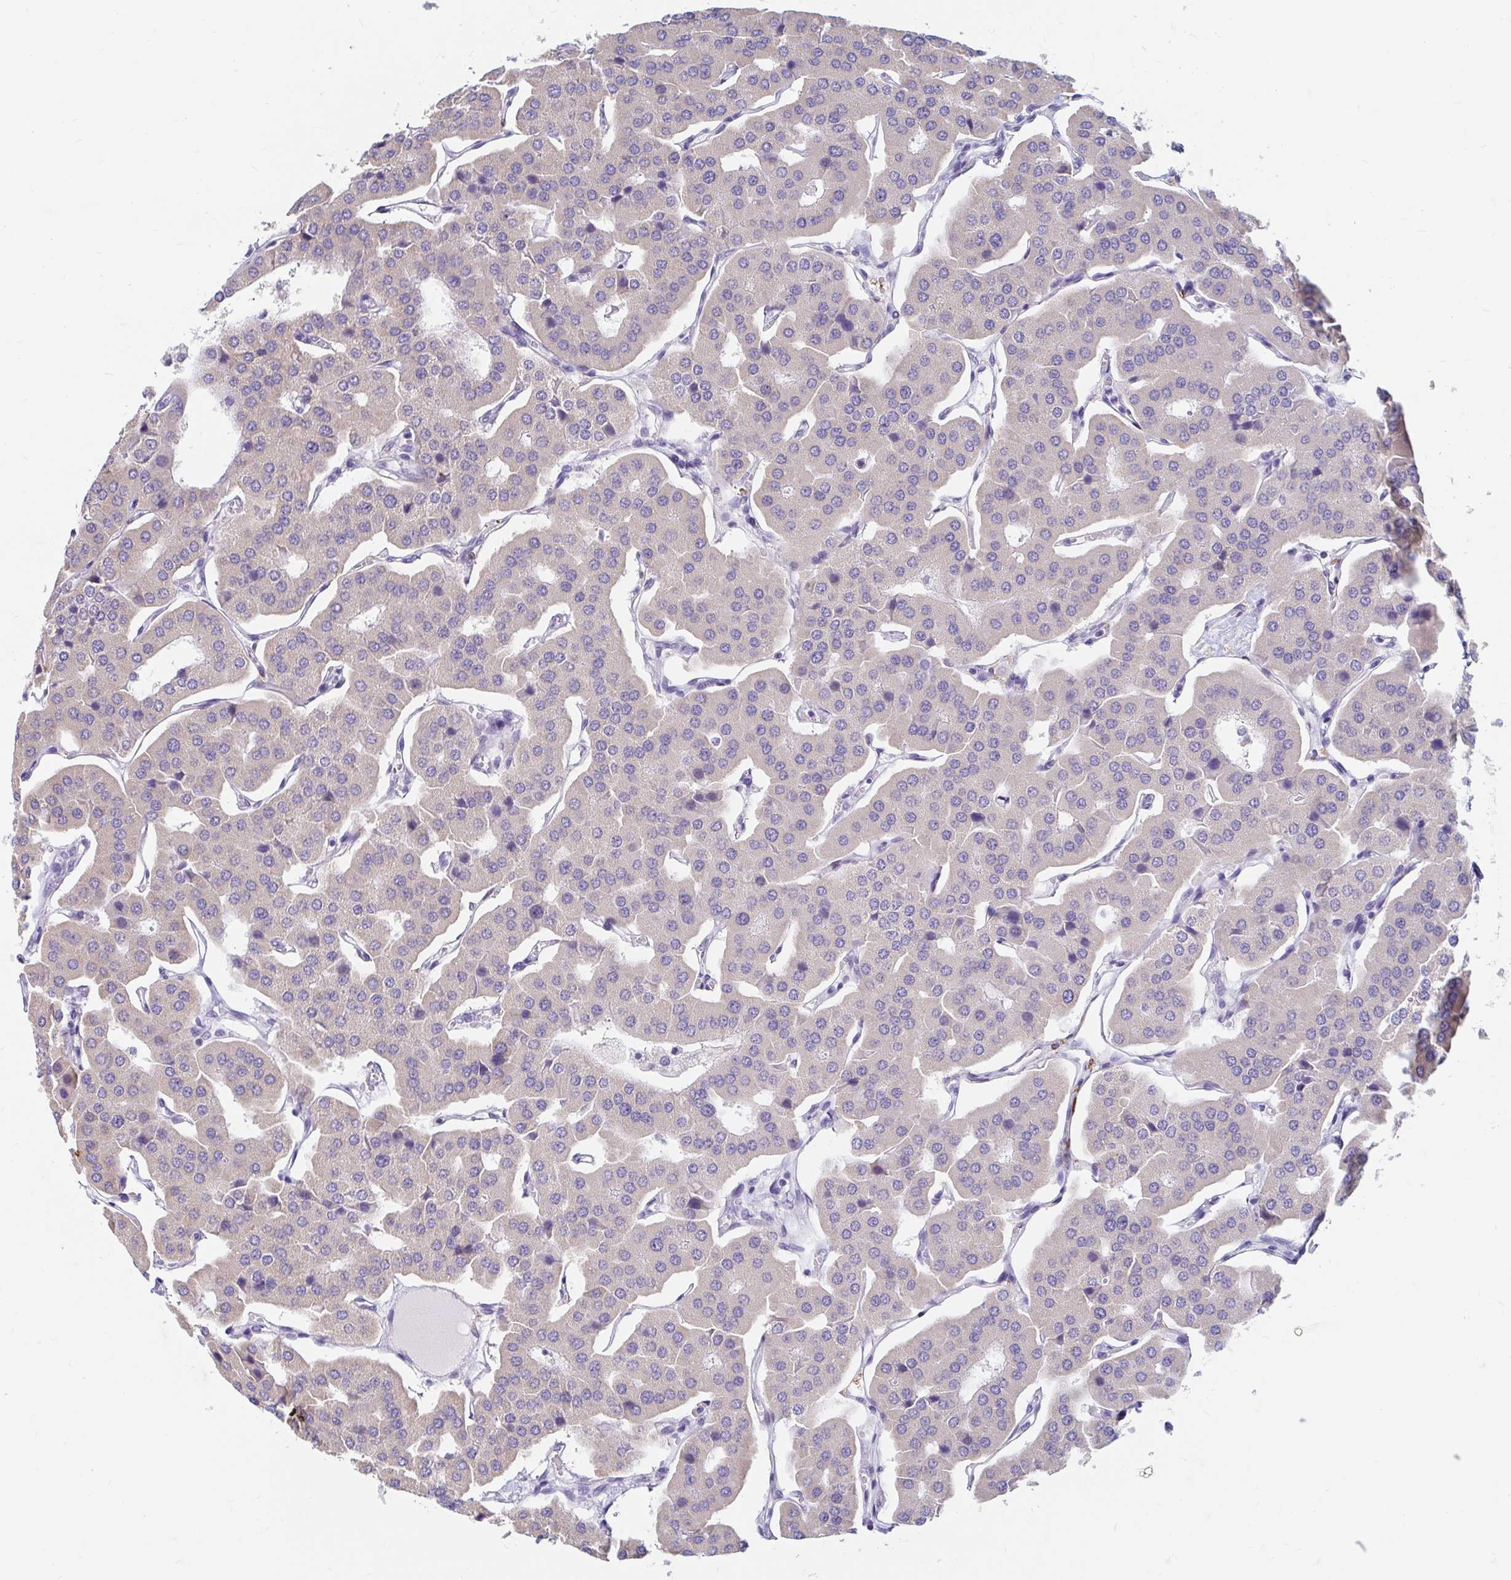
{"staining": {"intensity": "negative", "quantity": "none", "location": "none"}, "tissue": "parathyroid gland", "cell_type": "Glandular cells", "image_type": "normal", "snomed": [{"axis": "morphology", "description": "Normal tissue, NOS"}, {"axis": "morphology", "description": "Adenoma, NOS"}, {"axis": "topography", "description": "Parathyroid gland"}], "caption": "Immunohistochemistry of benign parathyroid gland reveals no staining in glandular cells.", "gene": "ADH1A", "patient": {"sex": "female", "age": 86}}